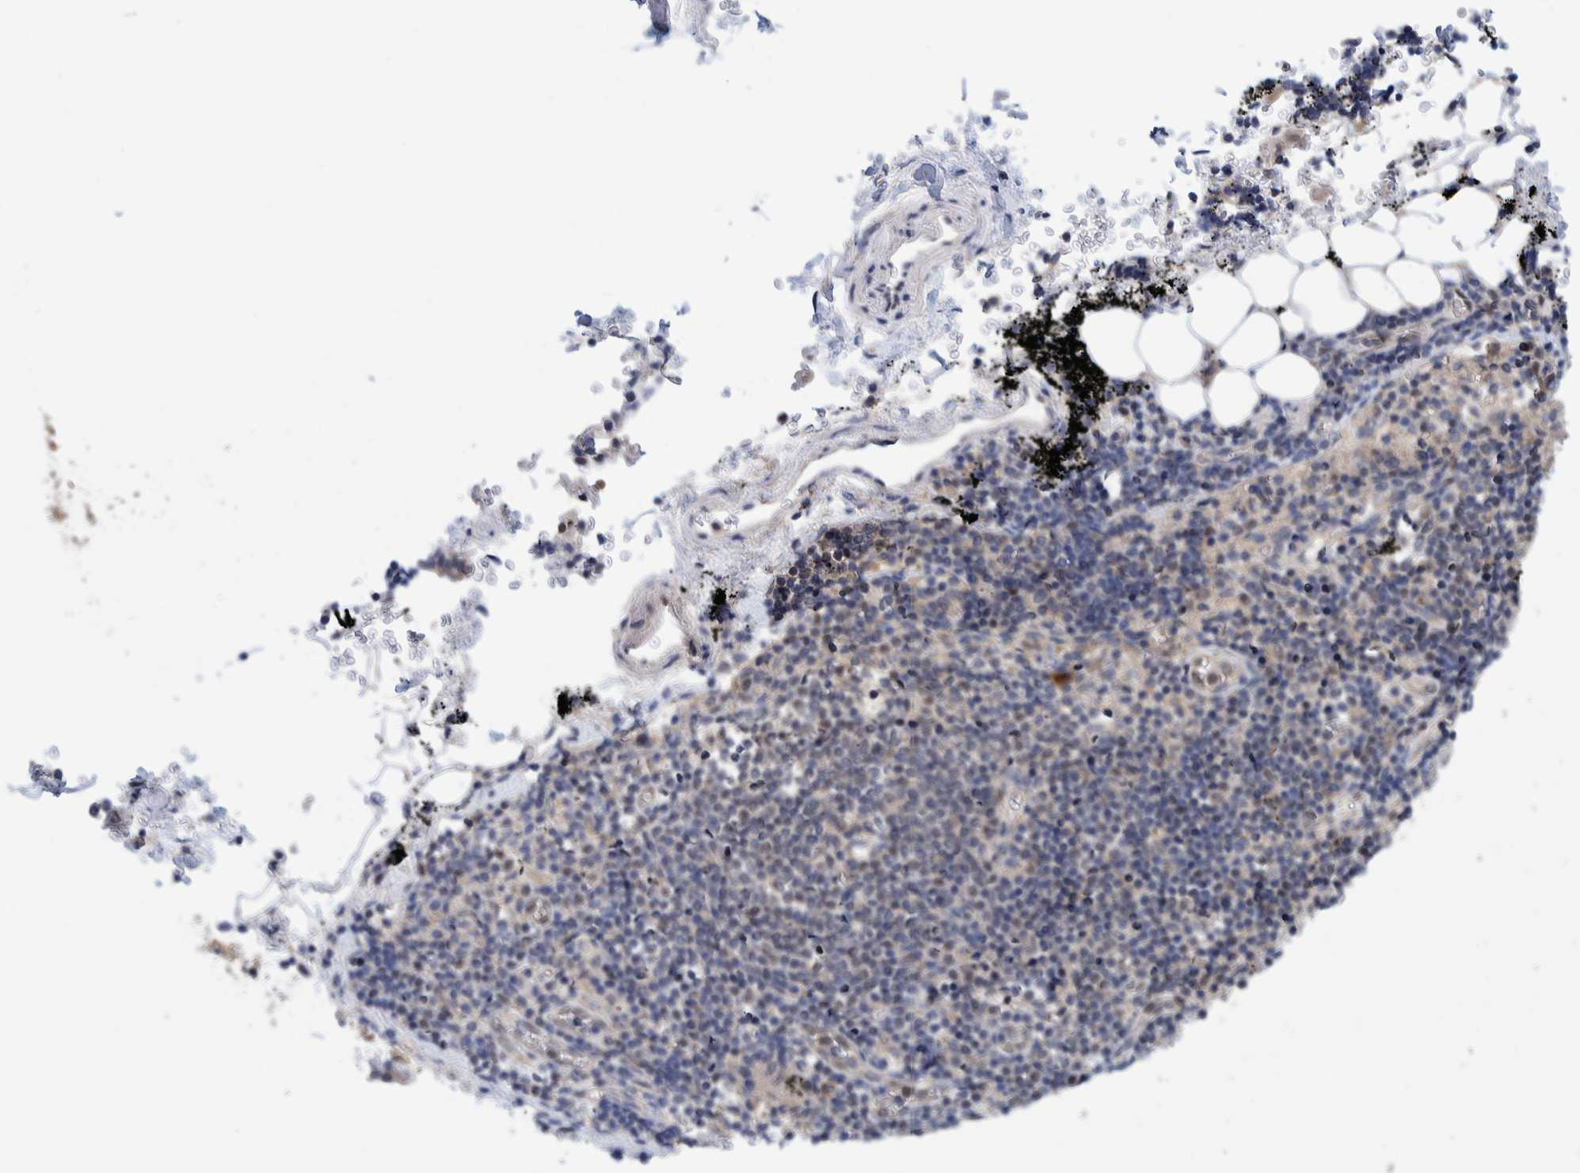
{"staining": {"intensity": "negative", "quantity": "none", "location": "none"}, "tissue": "adipose tissue", "cell_type": "Adipocytes", "image_type": "normal", "snomed": [{"axis": "morphology", "description": "Normal tissue, NOS"}, {"axis": "topography", "description": "Cartilage tissue"}, {"axis": "topography", "description": "Lung"}], "caption": "High power microscopy micrograph of an immunohistochemistry photomicrograph of benign adipose tissue, revealing no significant expression in adipocytes.", "gene": "PFAS", "patient": {"sex": "female", "age": 77}}